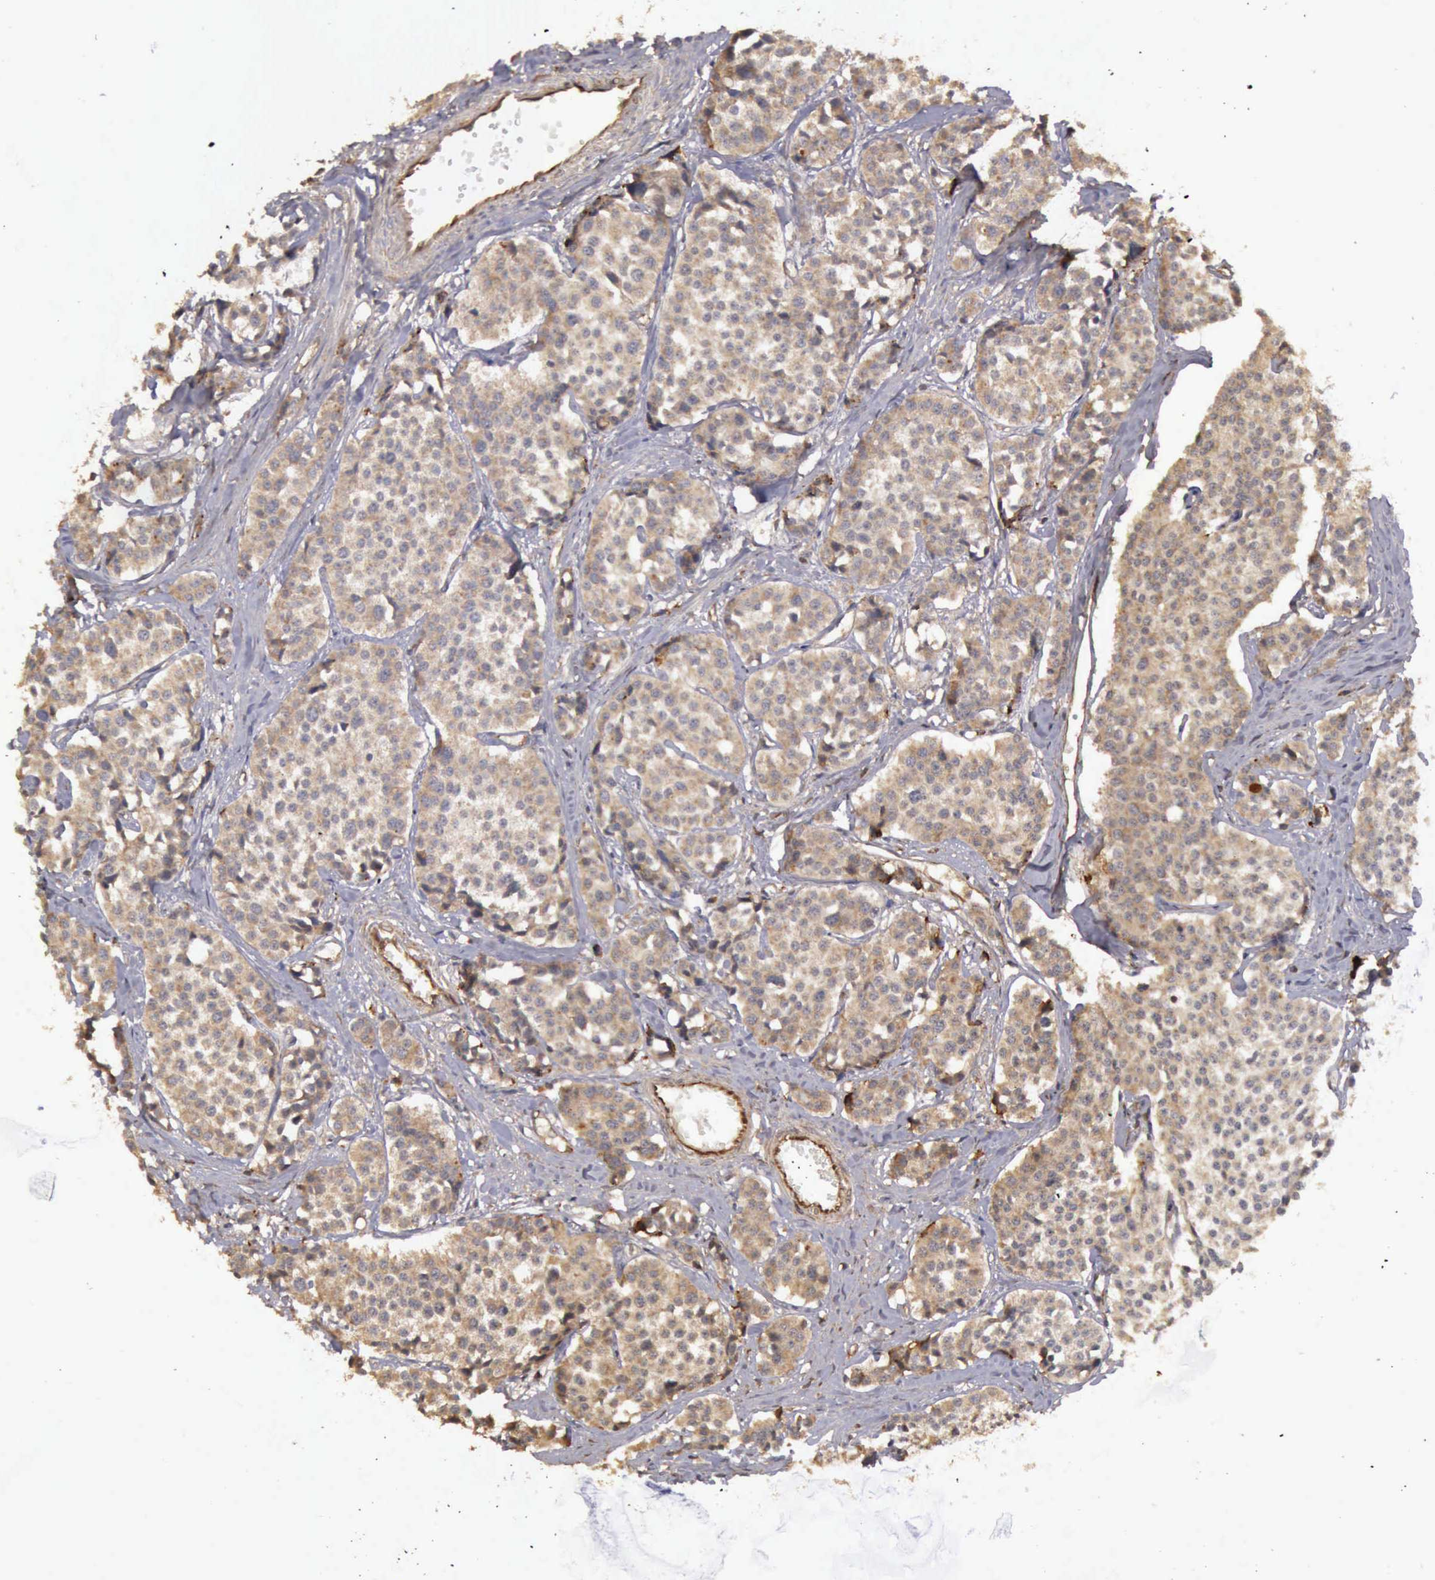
{"staining": {"intensity": "negative", "quantity": "none", "location": "none"}, "tissue": "carcinoid", "cell_type": "Tumor cells", "image_type": "cancer", "snomed": [{"axis": "morphology", "description": "Carcinoid, malignant, NOS"}, {"axis": "topography", "description": "Small intestine"}], "caption": "Immunohistochemical staining of carcinoid reveals no significant positivity in tumor cells. (Stains: DAB IHC with hematoxylin counter stain, Microscopy: brightfield microscopy at high magnification).", "gene": "BMX", "patient": {"sex": "male", "age": 60}}